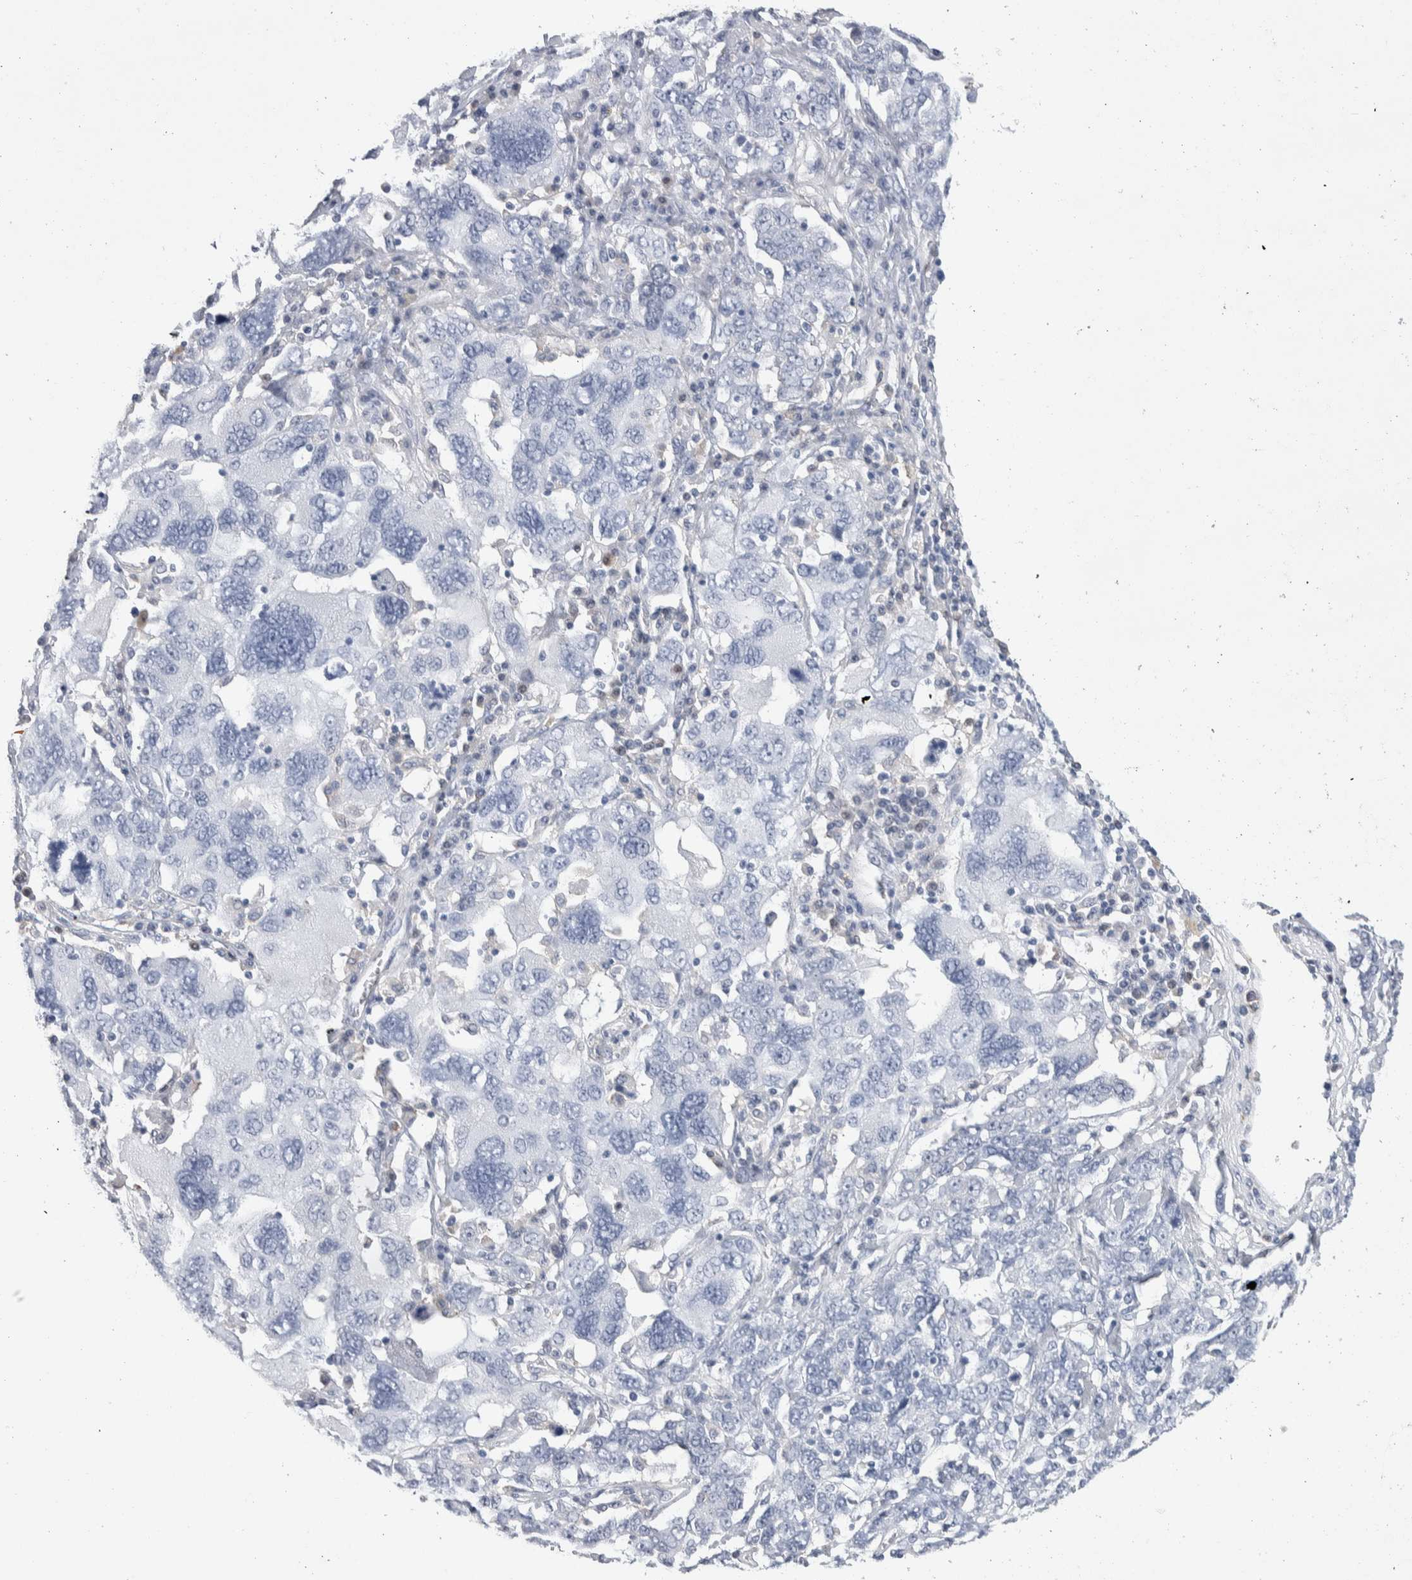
{"staining": {"intensity": "negative", "quantity": "none", "location": "none"}, "tissue": "ovarian cancer", "cell_type": "Tumor cells", "image_type": "cancer", "snomed": [{"axis": "morphology", "description": "Carcinoma, endometroid"}, {"axis": "topography", "description": "Ovary"}], "caption": "Tumor cells show no significant protein expression in ovarian endometroid carcinoma.", "gene": "LURAP1L", "patient": {"sex": "female", "age": 62}}